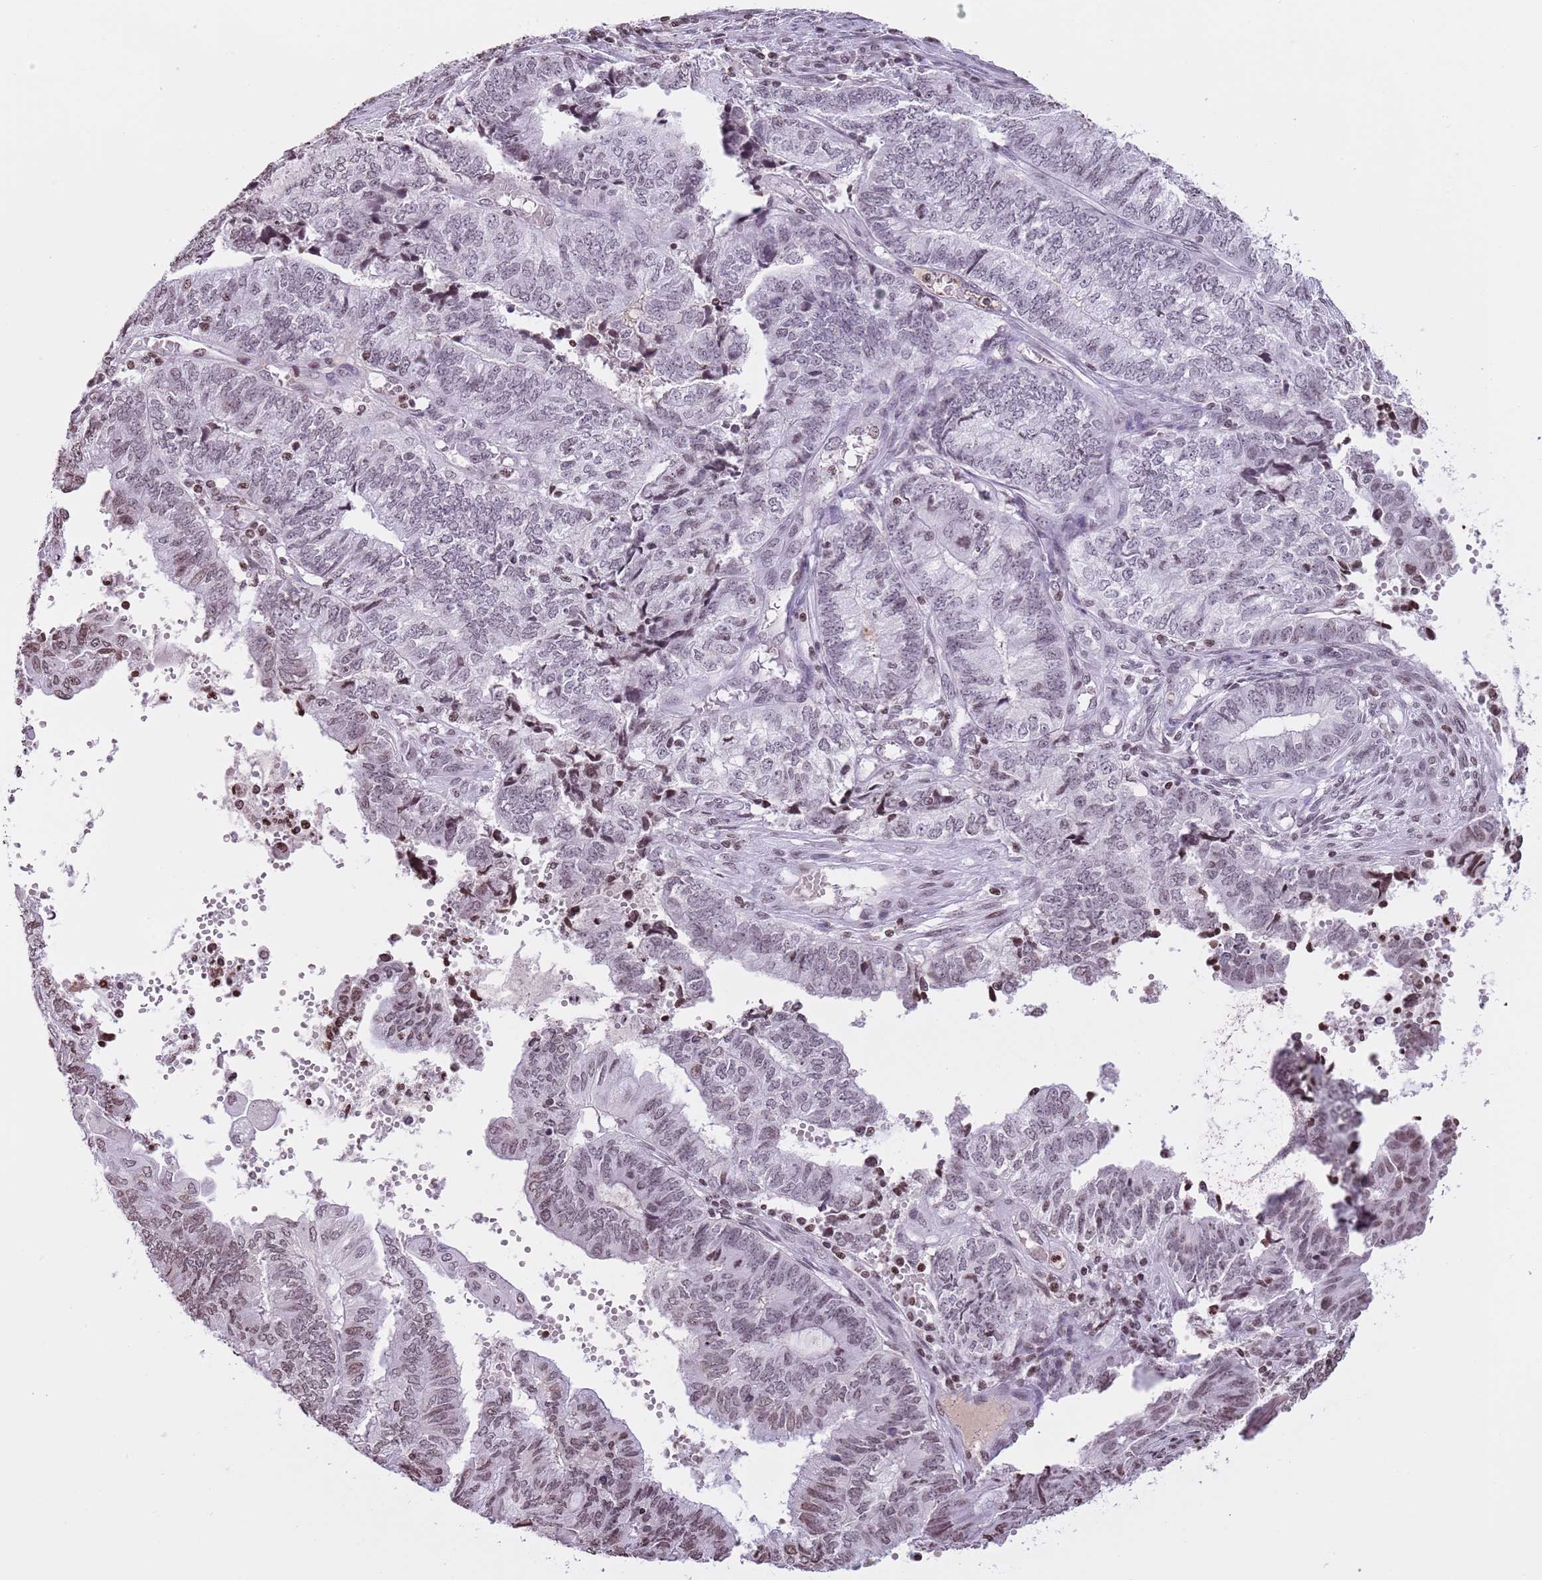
{"staining": {"intensity": "weak", "quantity": "25%-75%", "location": "nuclear"}, "tissue": "endometrial cancer", "cell_type": "Tumor cells", "image_type": "cancer", "snomed": [{"axis": "morphology", "description": "Adenocarcinoma, NOS"}, {"axis": "topography", "description": "Uterus"}, {"axis": "topography", "description": "Endometrium"}], "caption": "The photomicrograph reveals immunohistochemical staining of endometrial adenocarcinoma. There is weak nuclear expression is appreciated in approximately 25%-75% of tumor cells.", "gene": "KPNA3", "patient": {"sex": "female", "age": 70}}